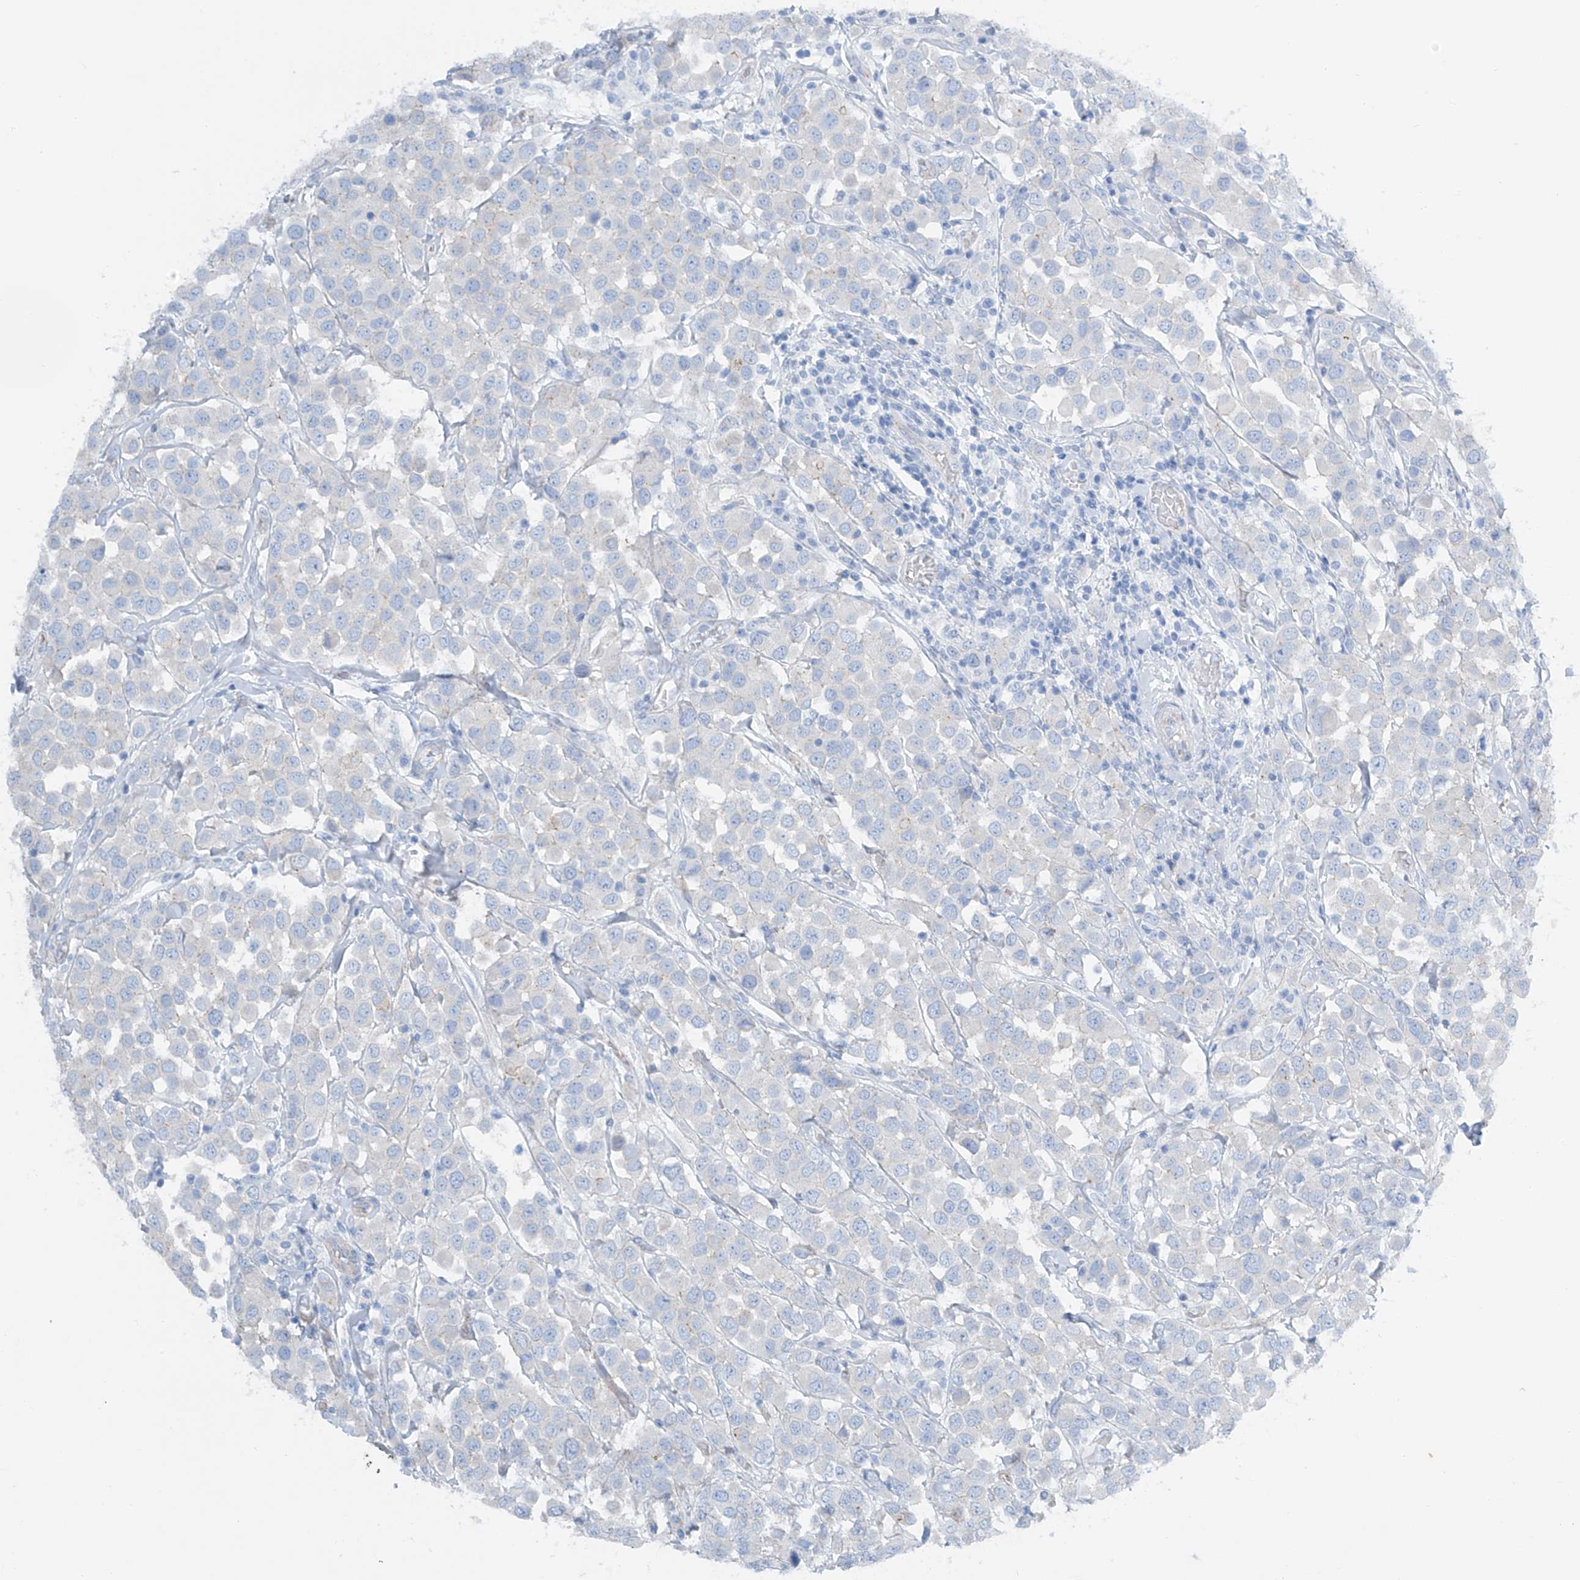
{"staining": {"intensity": "negative", "quantity": "none", "location": "none"}, "tissue": "breast cancer", "cell_type": "Tumor cells", "image_type": "cancer", "snomed": [{"axis": "morphology", "description": "Duct carcinoma"}, {"axis": "topography", "description": "Breast"}], "caption": "An immunohistochemistry image of intraductal carcinoma (breast) is shown. There is no staining in tumor cells of intraductal carcinoma (breast).", "gene": "MAGI1", "patient": {"sex": "female", "age": 61}}